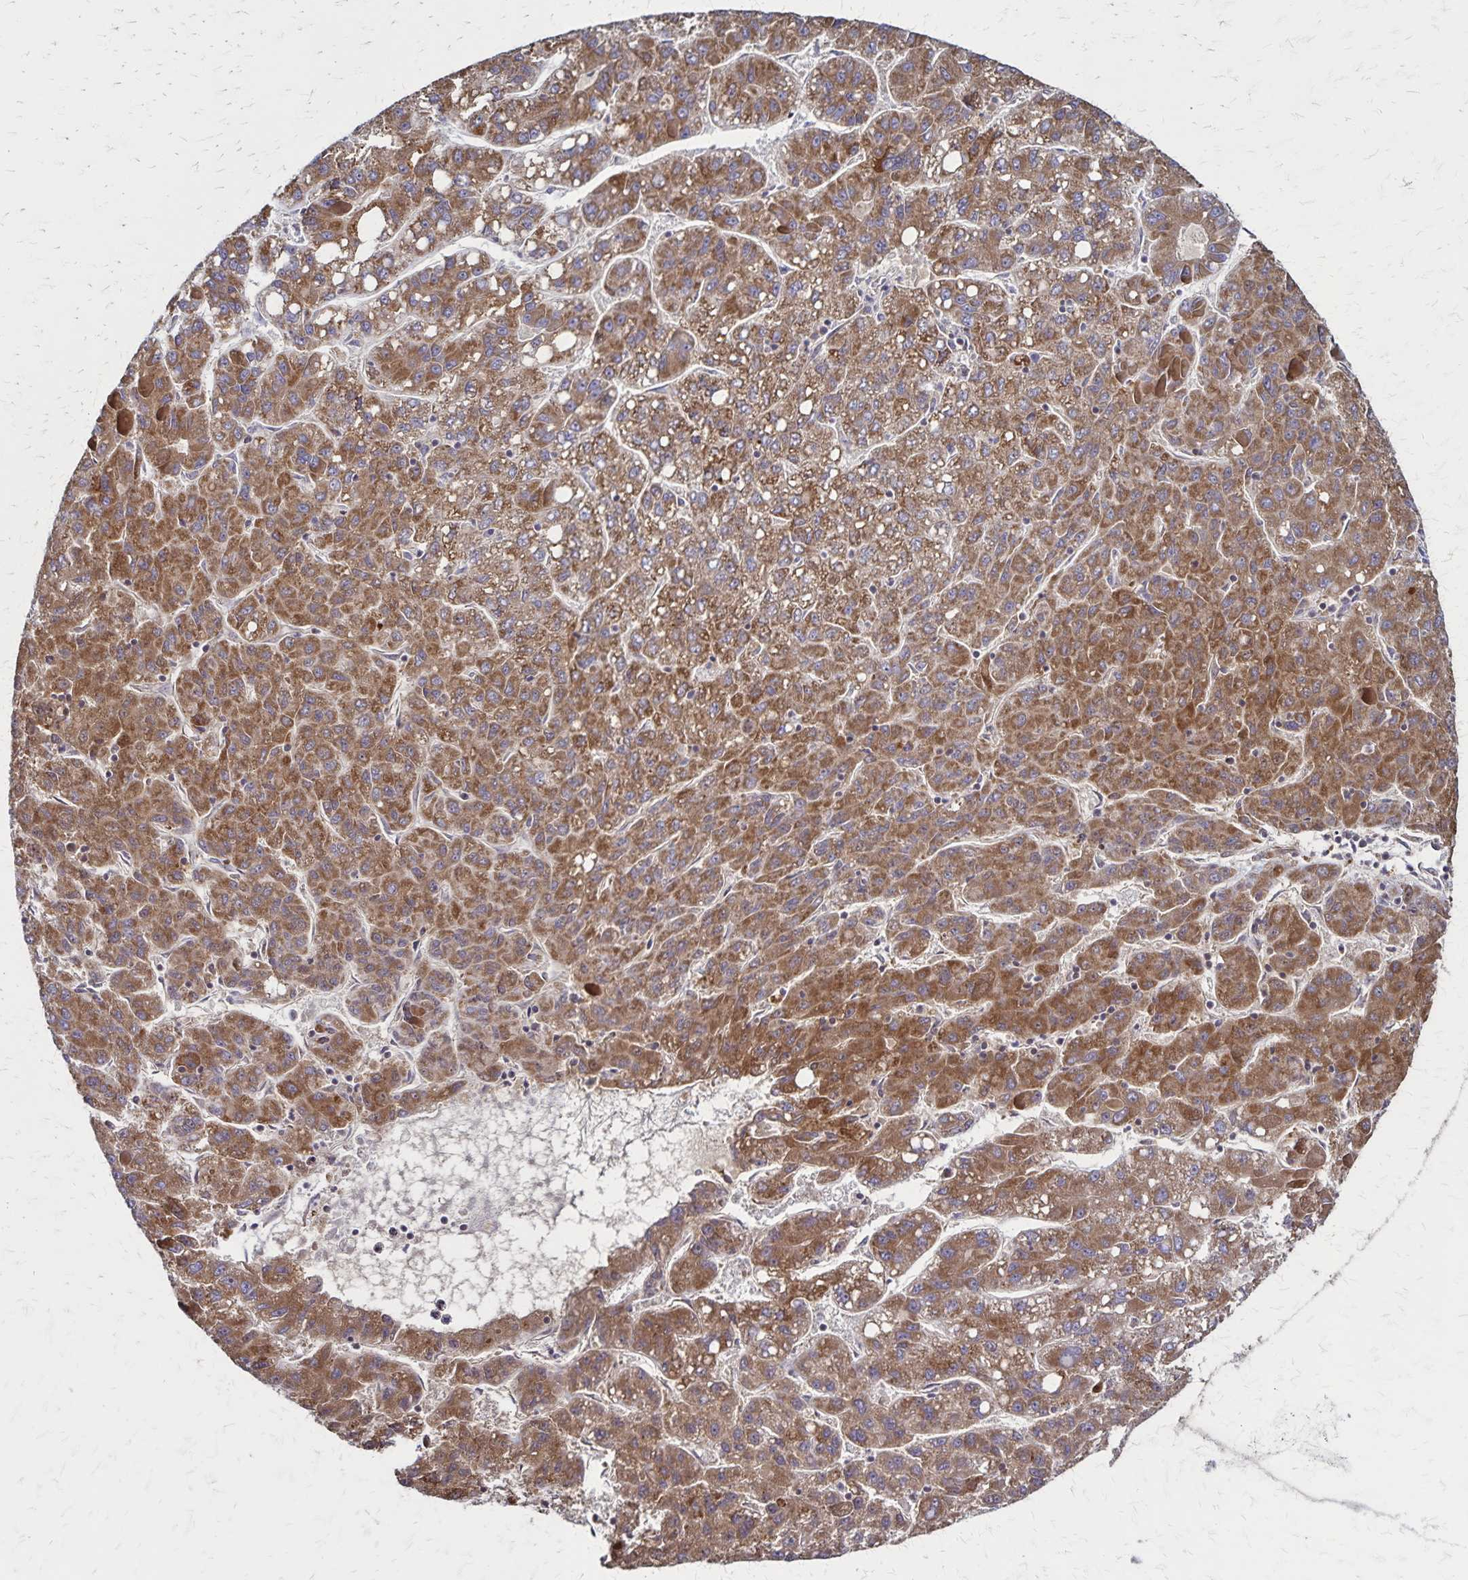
{"staining": {"intensity": "moderate", "quantity": ">75%", "location": "cytoplasmic/membranous"}, "tissue": "liver cancer", "cell_type": "Tumor cells", "image_type": "cancer", "snomed": [{"axis": "morphology", "description": "Carcinoma, Hepatocellular, NOS"}, {"axis": "topography", "description": "Liver"}], "caption": "Immunohistochemical staining of human liver cancer (hepatocellular carcinoma) exhibits medium levels of moderate cytoplasmic/membranous positivity in approximately >75% of tumor cells.", "gene": "NFS1", "patient": {"sex": "female", "age": 82}}